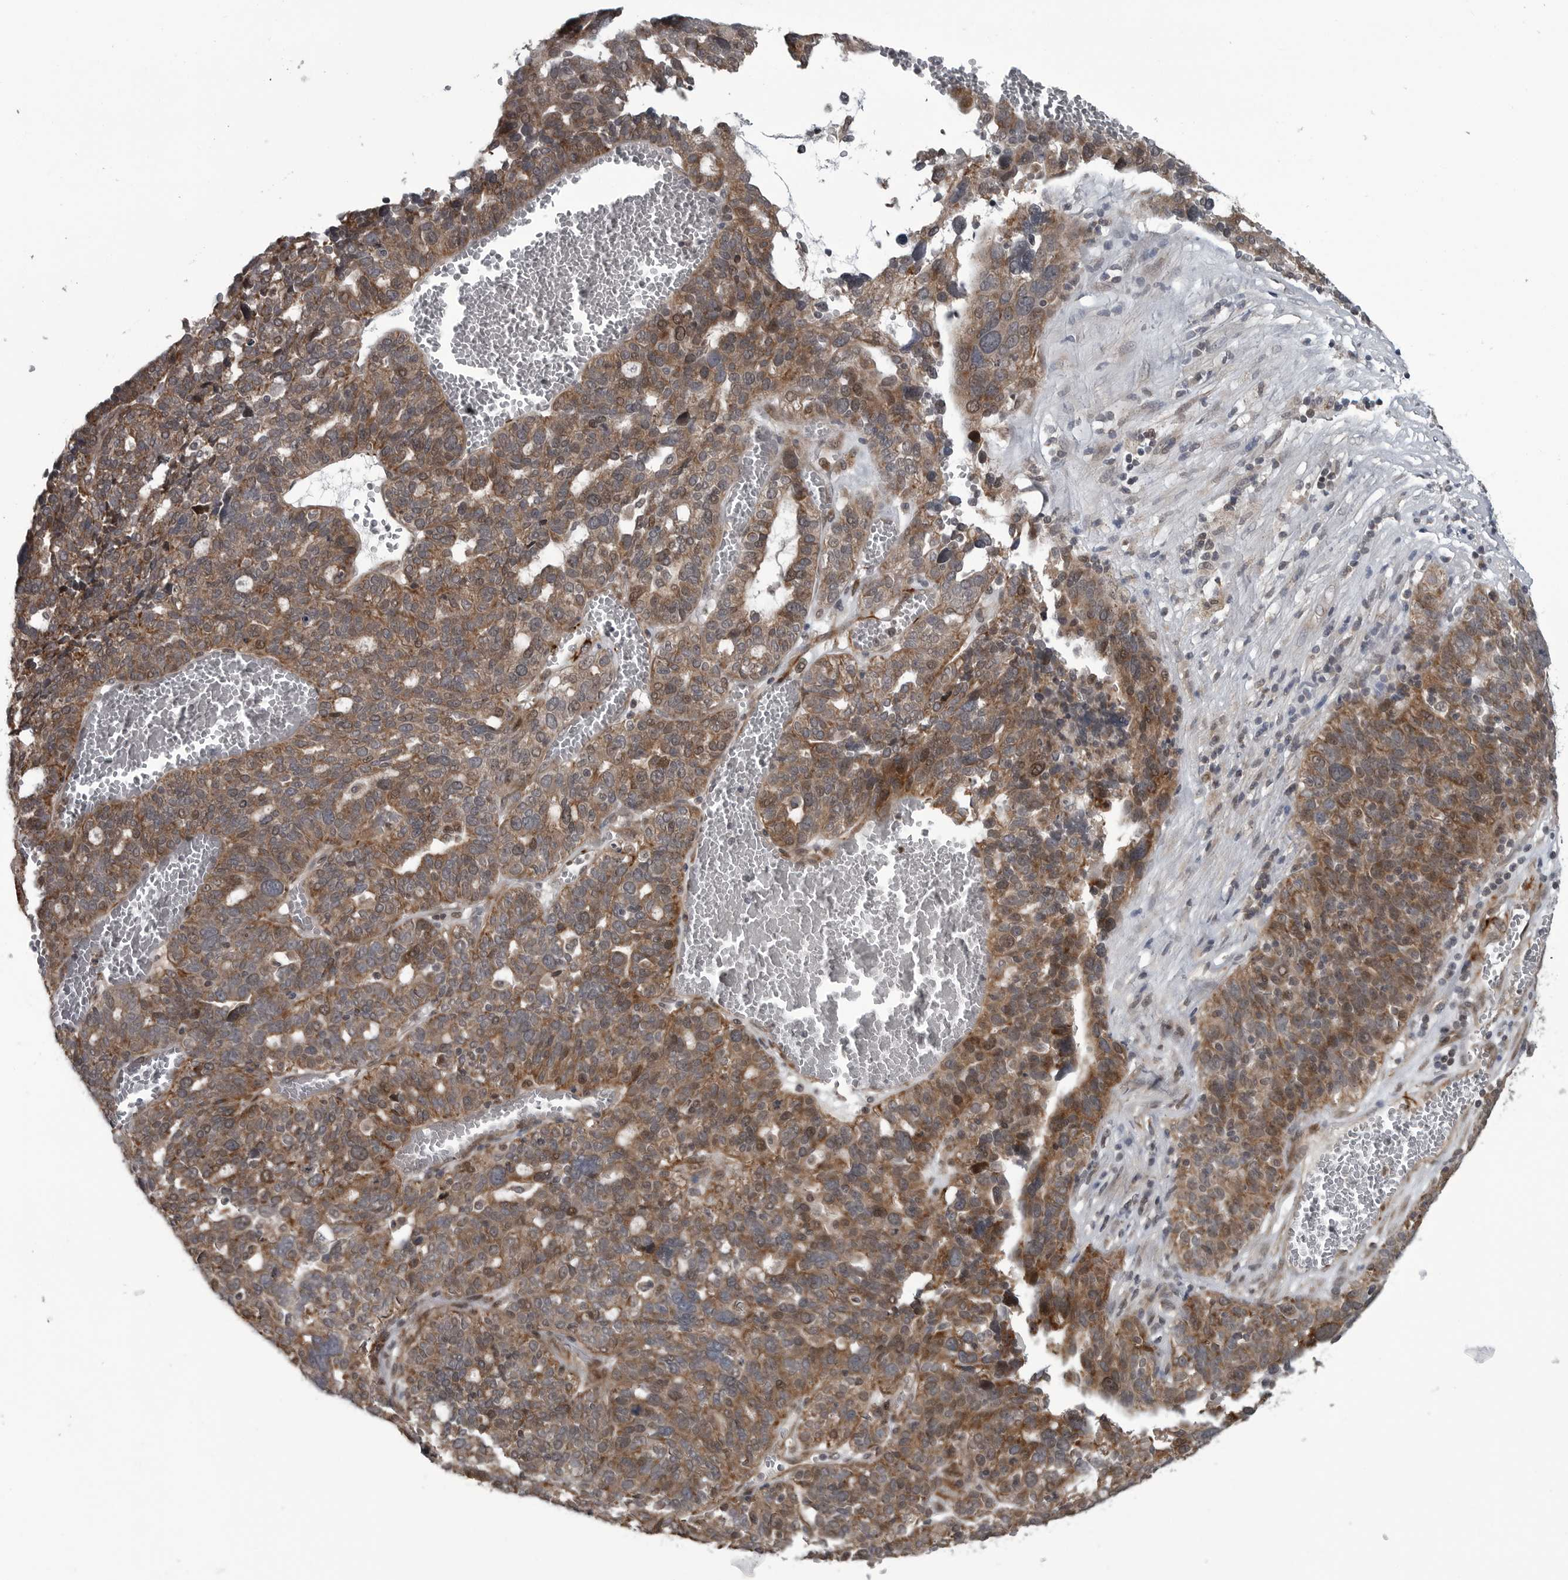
{"staining": {"intensity": "moderate", "quantity": ">75%", "location": "cytoplasmic/membranous"}, "tissue": "ovarian cancer", "cell_type": "Tumor cells", "image_type": "cancer", "snomed": [{"axis": "morphology", "description": "Cystadenocarcinoma, serous, NOS"}, {"axis": "topography", "description": "Ovary"}], "caption": "This photomicrograph displays immunohistochemistry (IHC) staining of human ovarian cancer, with medium moderate cytoplasmic/membranous expression in approximately >75% of tumor cells.", "gene": "FAAP100", "patient": {"sex": "female", "age": 59}}